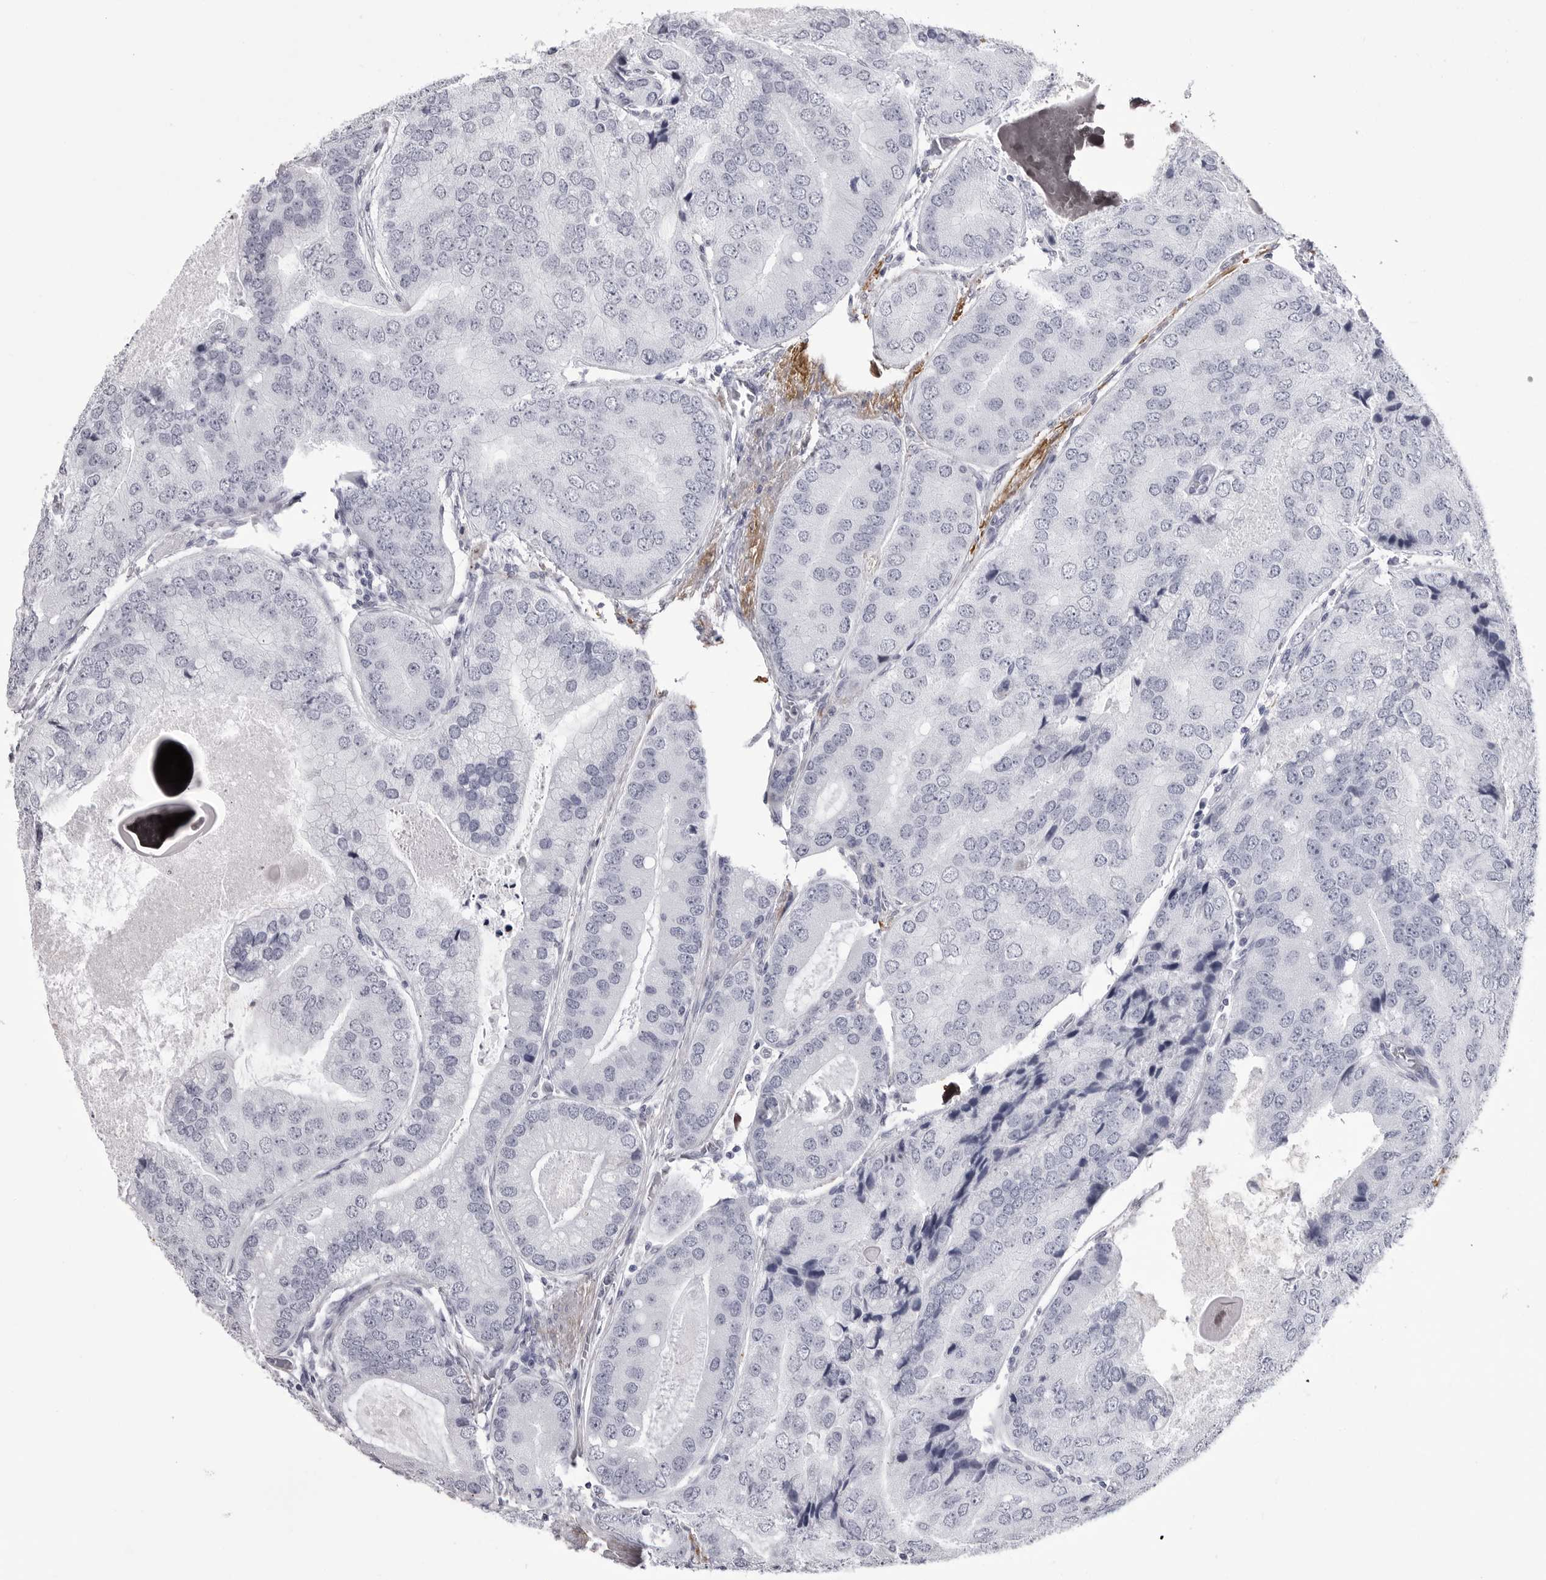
{"staining": {"intensity": "negative", "quantity": "none", "location": "none"}, "tissue": "prostate cancer", "cell_type": "Tumor cells", "image_type": "cancer", "snomed": [{"axis": "morphology", "description": "Adenocarcinoma, High grade"}, {"axis": "topography", "description": "Prostate"}], "caption": "Tumor cells are negative for brown protein staining in prostate cancer. (IHC, brightfield microscopy, high magnification).", "gene": "COL26A1", "patient": {"sex": "male", "age": 70}}